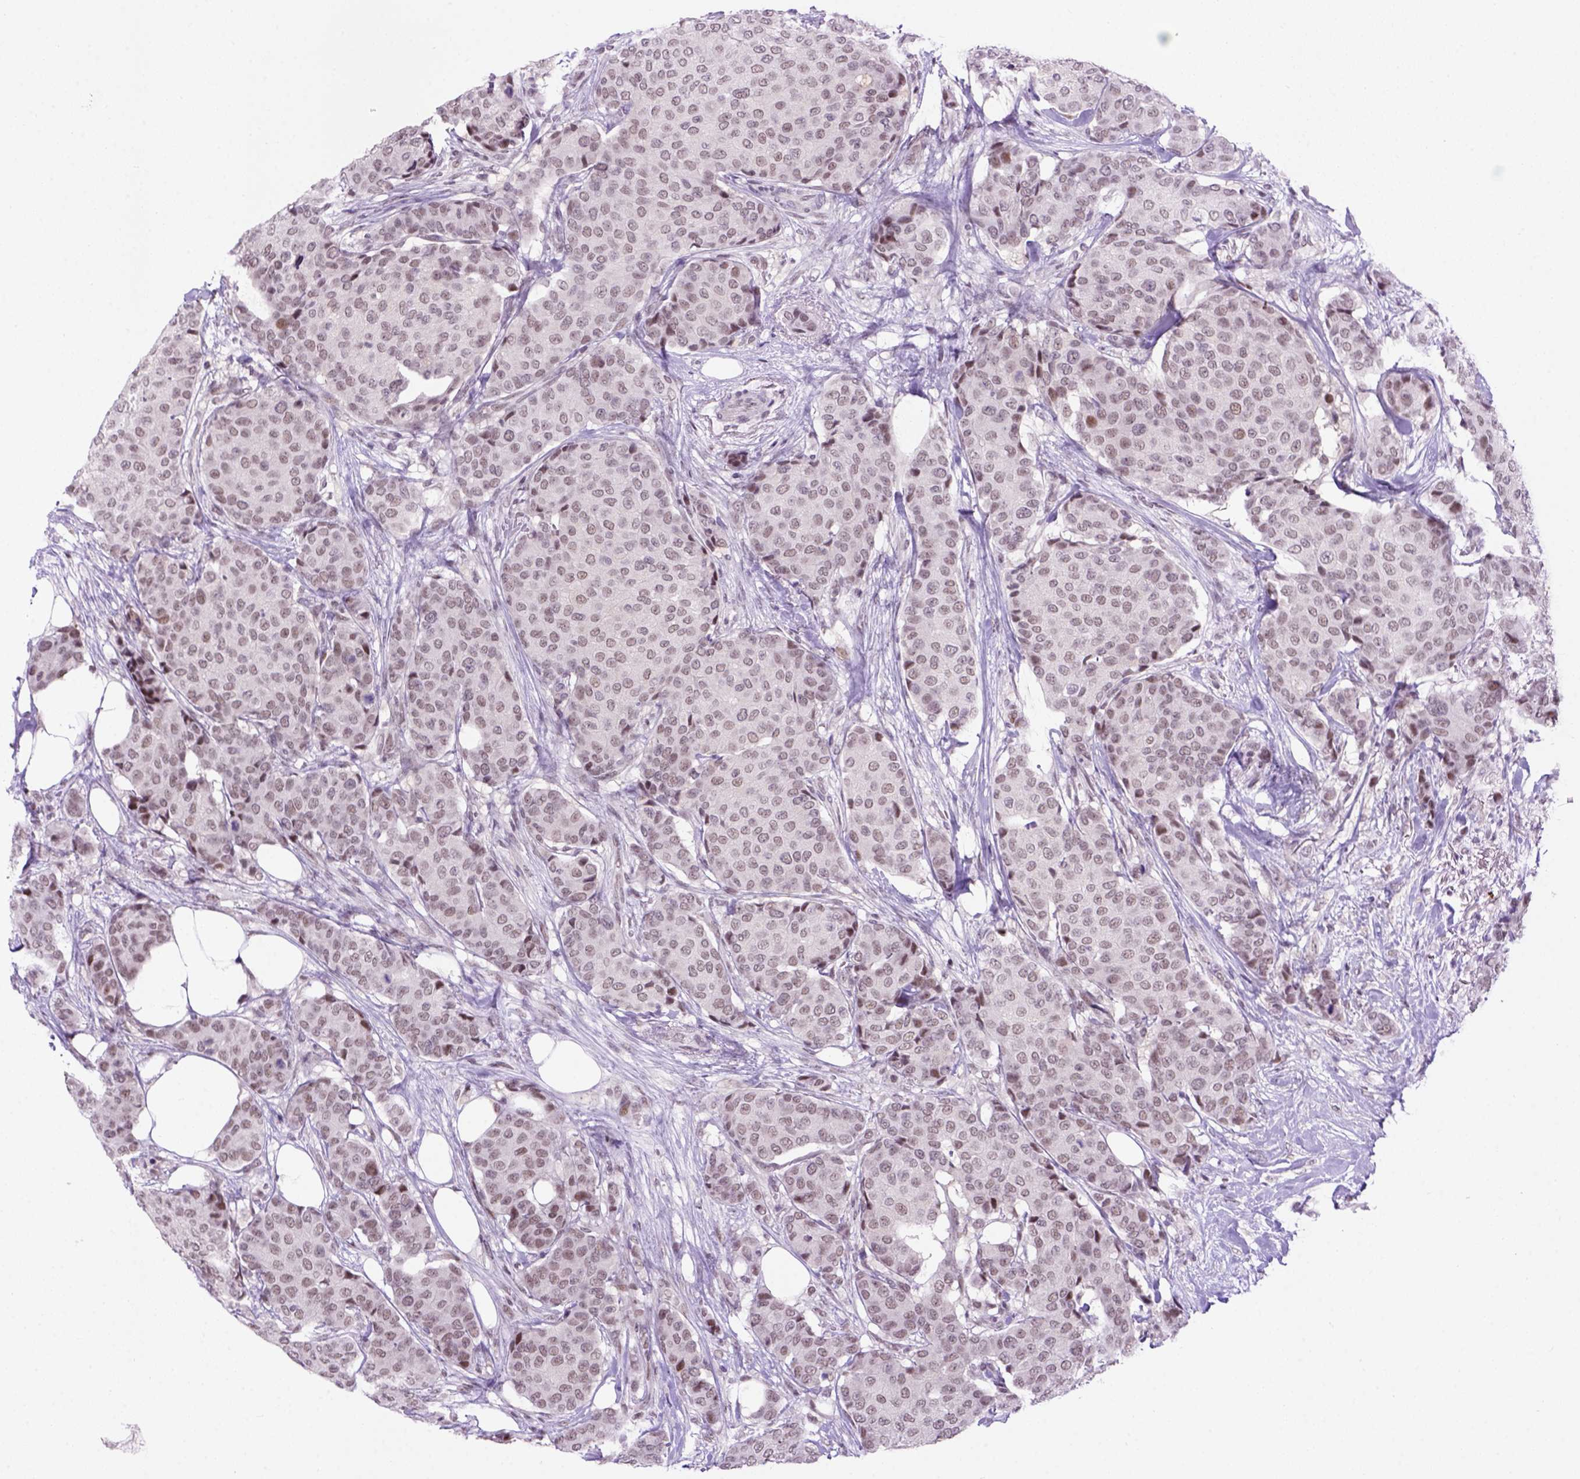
{"staining": {"intensity": "weak", "quantity": "<25%", "location": "nuclear"}, "tissue": "breast cancer", "cell_type": "Tumor cells", "image_type": "cancer", "snomed": [{"axis": "morphology", "description": "Duct carcinoma"}, {"axis": "topography", "description": "Breast"}], "caption": "Tumor cells show no significant positivity in breast cancer.", "gene": "TBPL1", "patient": {"sex": "female", "age": 75}}